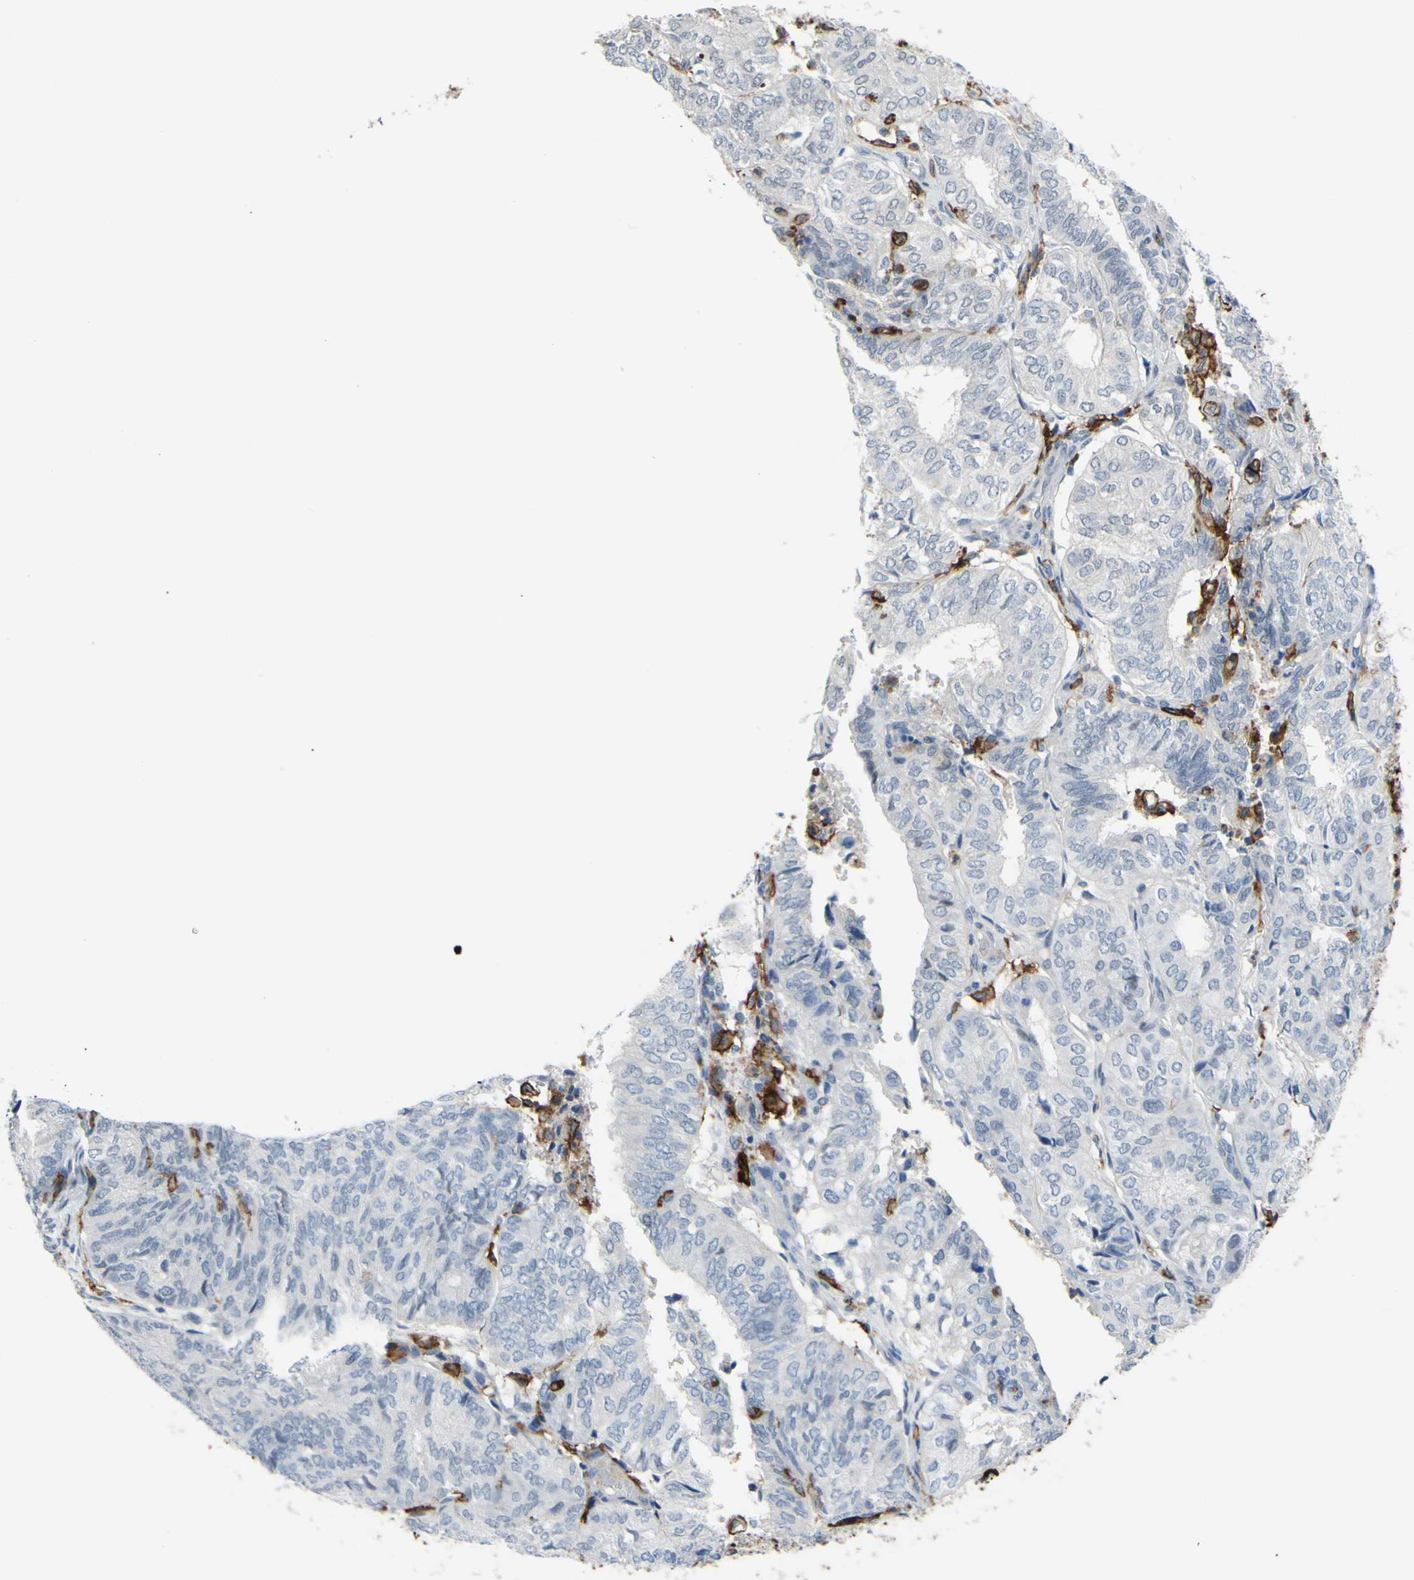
{"staining": {"intensity": "negative", "quantity": "none", "location": "none"}, "tissue": "endometrial cancer", "cell_type": "Tumor cells", "image_type": "cancer", "snomed": [{"axis": "morphology", "description": "Adenocarcinoma, NOS"}, {"axis": "topography", "description": "Uterus"}], "caption": "A photomicrograph of endometrial adenocarcinoma stained for a protein exhibits no brown staining in tumor cells. Nuclei are stained in blue.", "gene": "FCGR2A", "patient": {"sex": "female", "age": 60}}